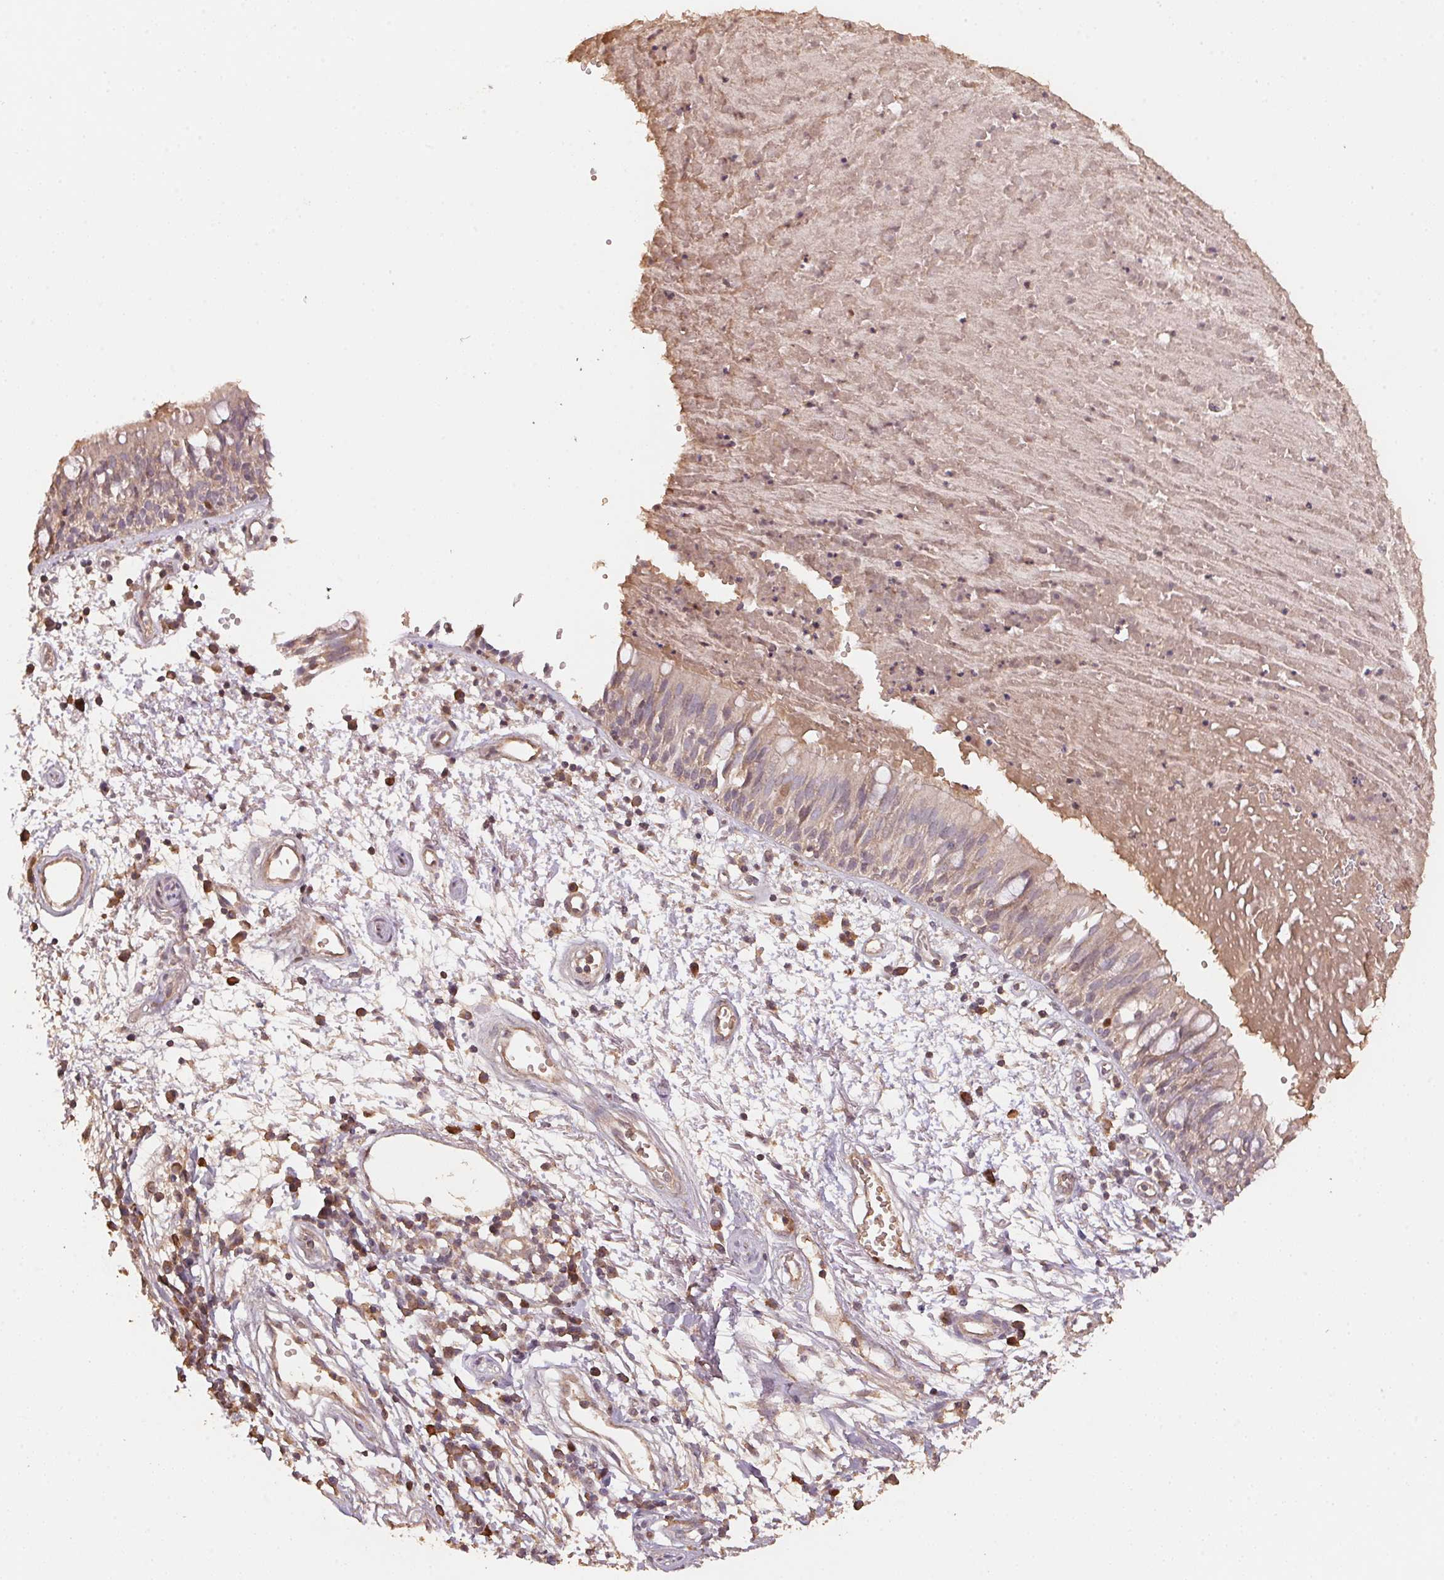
{"staining": {"intensity": "weak", "quantity": "<25%", "location": "cytoplasmic/membranous"}, "tissue": "bronchus", "cell_type": "Respiratory epithelial cells", "image_type": "normal", "snomed": [{"axis": "morphology", "description": "Normal tissue, NOS"}, {"axis": "morphology", "description": "Squamous cell carcinoma, NOS"}, {"axis": "topography", "description": "Cartilage tissue"}, {"axis": "topography", "description": "Bronchus"}, {"axis": "topography", "description": "Lung"}], "caption": "This is an immunohistochemistry (IHC) image of normal bronchus. There is no expression in respiratory epithelial cells.", "gene": "CENPF", "patient": {"sex": "male", "age": 66}}